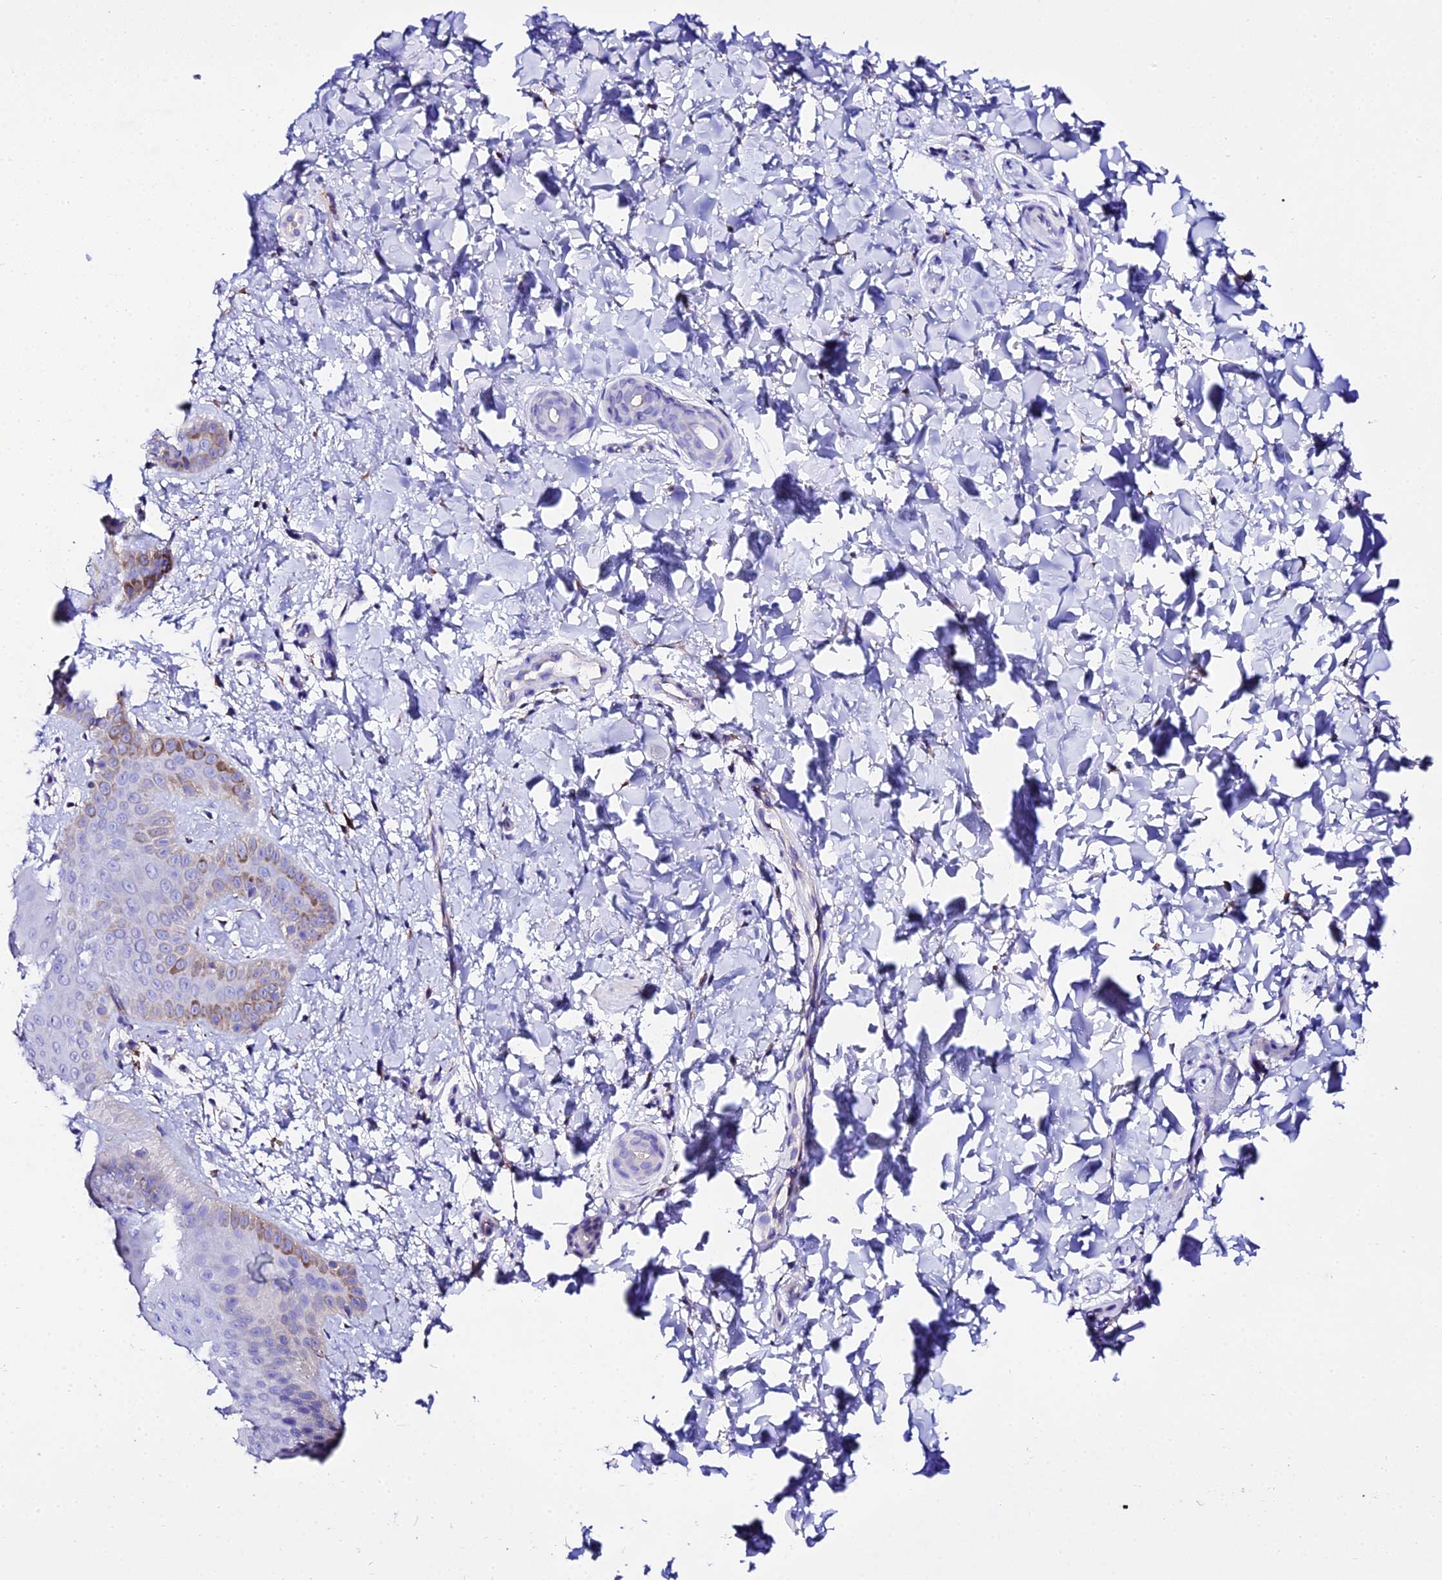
{"staining": {"intensity": "moderate", "quantity": "<25%", "location": "cytoplasmic/membranous"}, "tissue": "skin", "cell_type": "Epidermal cells", "image_type": "normal", "snomed": [{"axis": "morphology", "description": "Normal tissue, NOS"}, {"axis": "morphology", "description": "Neoplasm, malignant, NOS"}, {"axis": "topography", "description": "Anal"}], "caption": "A brown stain labels moderate cytoplasmic/membranous staining of a protein in epidermal cells of normal skin.", "gene": "TMEM117", "patient": {"sex": "male", "age": 47}}